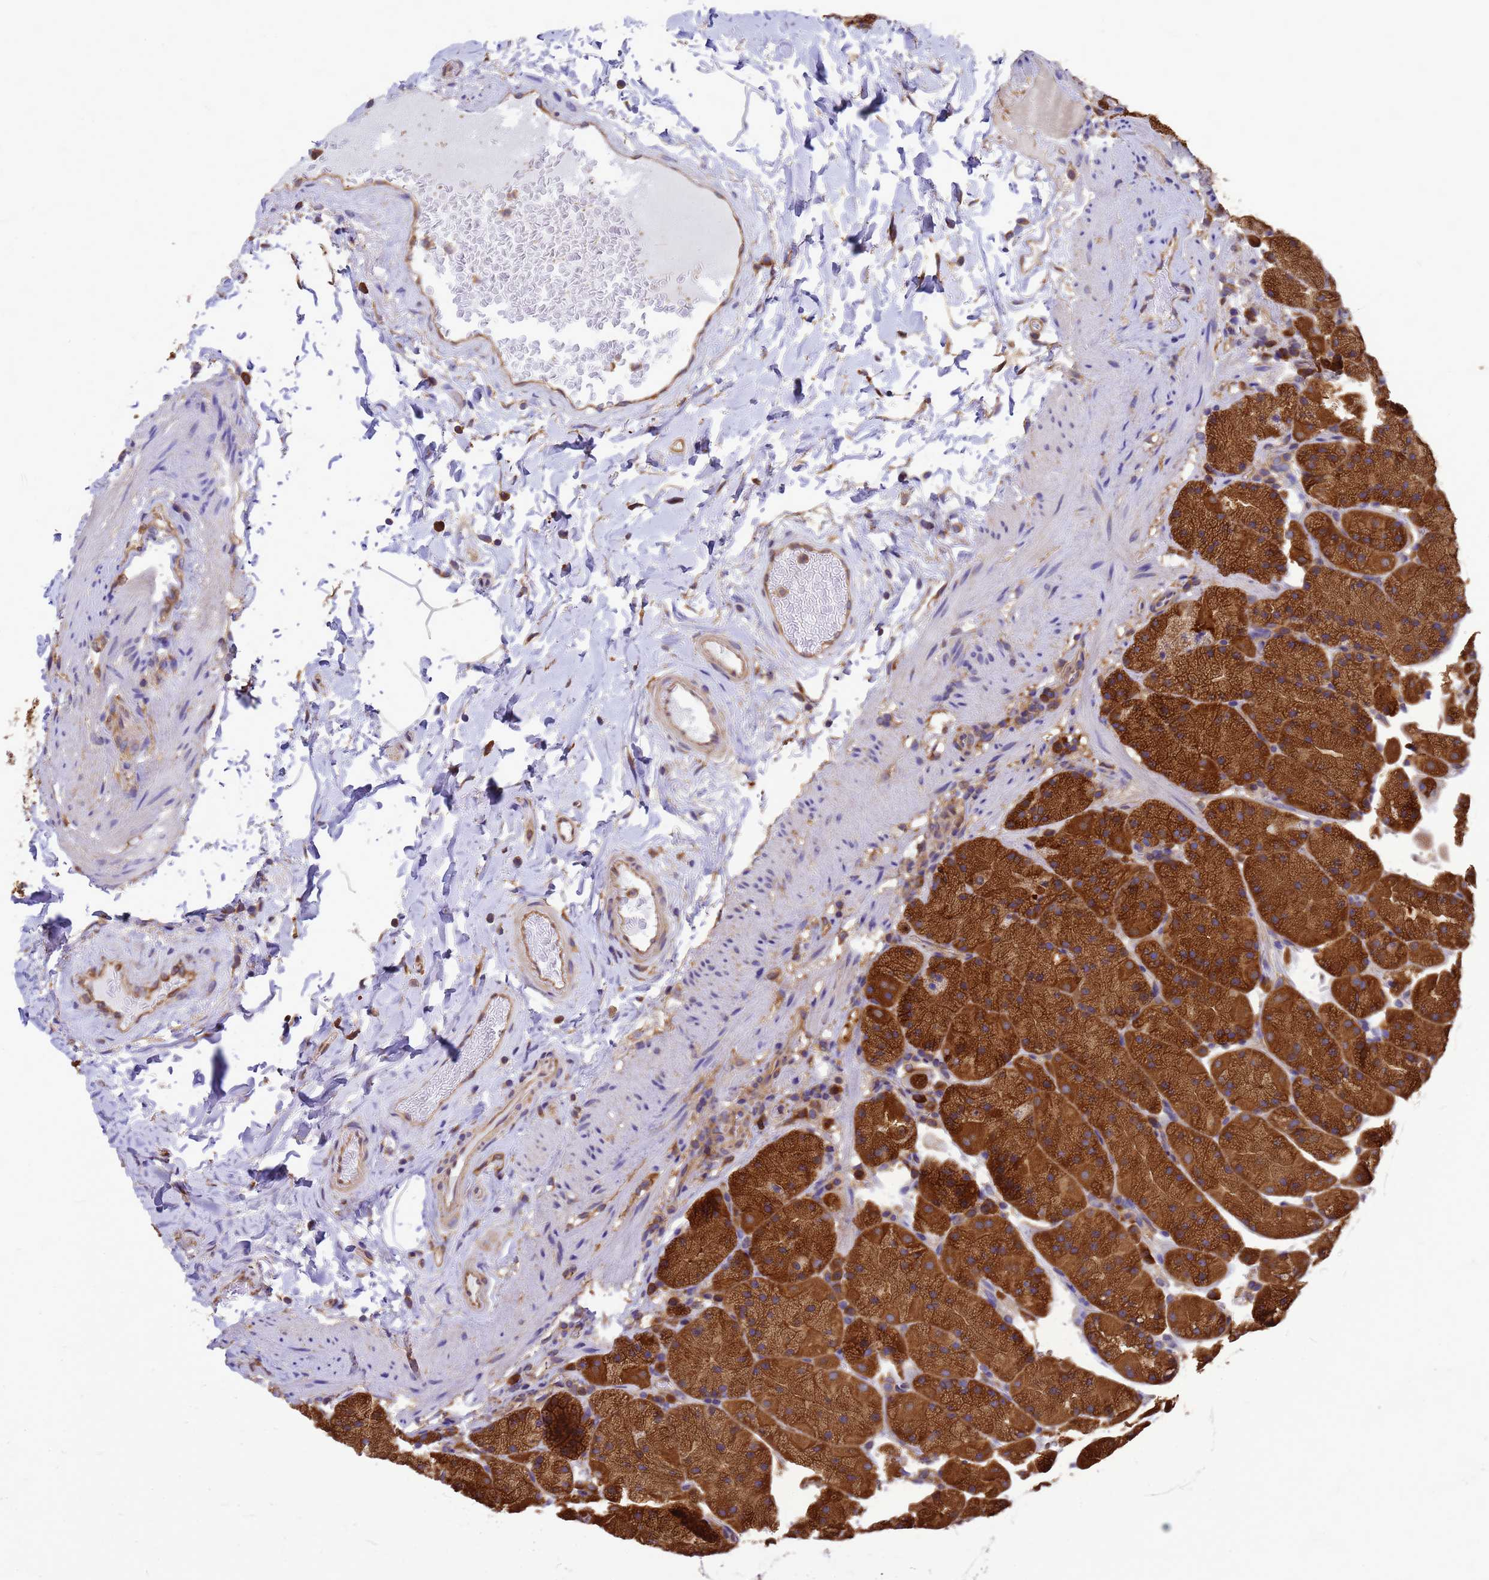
{"staining": {"intensity": "strong", "quantity": ">75%", "location": "cytoplasmic/membranous"}, "tissue": "stomach", "cell_type": "Glandular cells", "image_type": "normal", "snomed": [{"axis": "morphology", "description": "Normal tissue, NOS"}, {"axis": "topography", "description": "Stomach, upper"}, {"axis": "topography", "description": "Stomach, lower"}], "caption": "Immunohistochemical staining of unremarkable stomach shows high levels of strong cytoplasmic/membranous positivity in approximately >75% of glandular cells. Using DAB (brown) and hematoxylin (blue) stains, captured at high magnification using brightfield microscopy.", "gene": "GID4", "patient": {"sex": "male", "age": 67}}